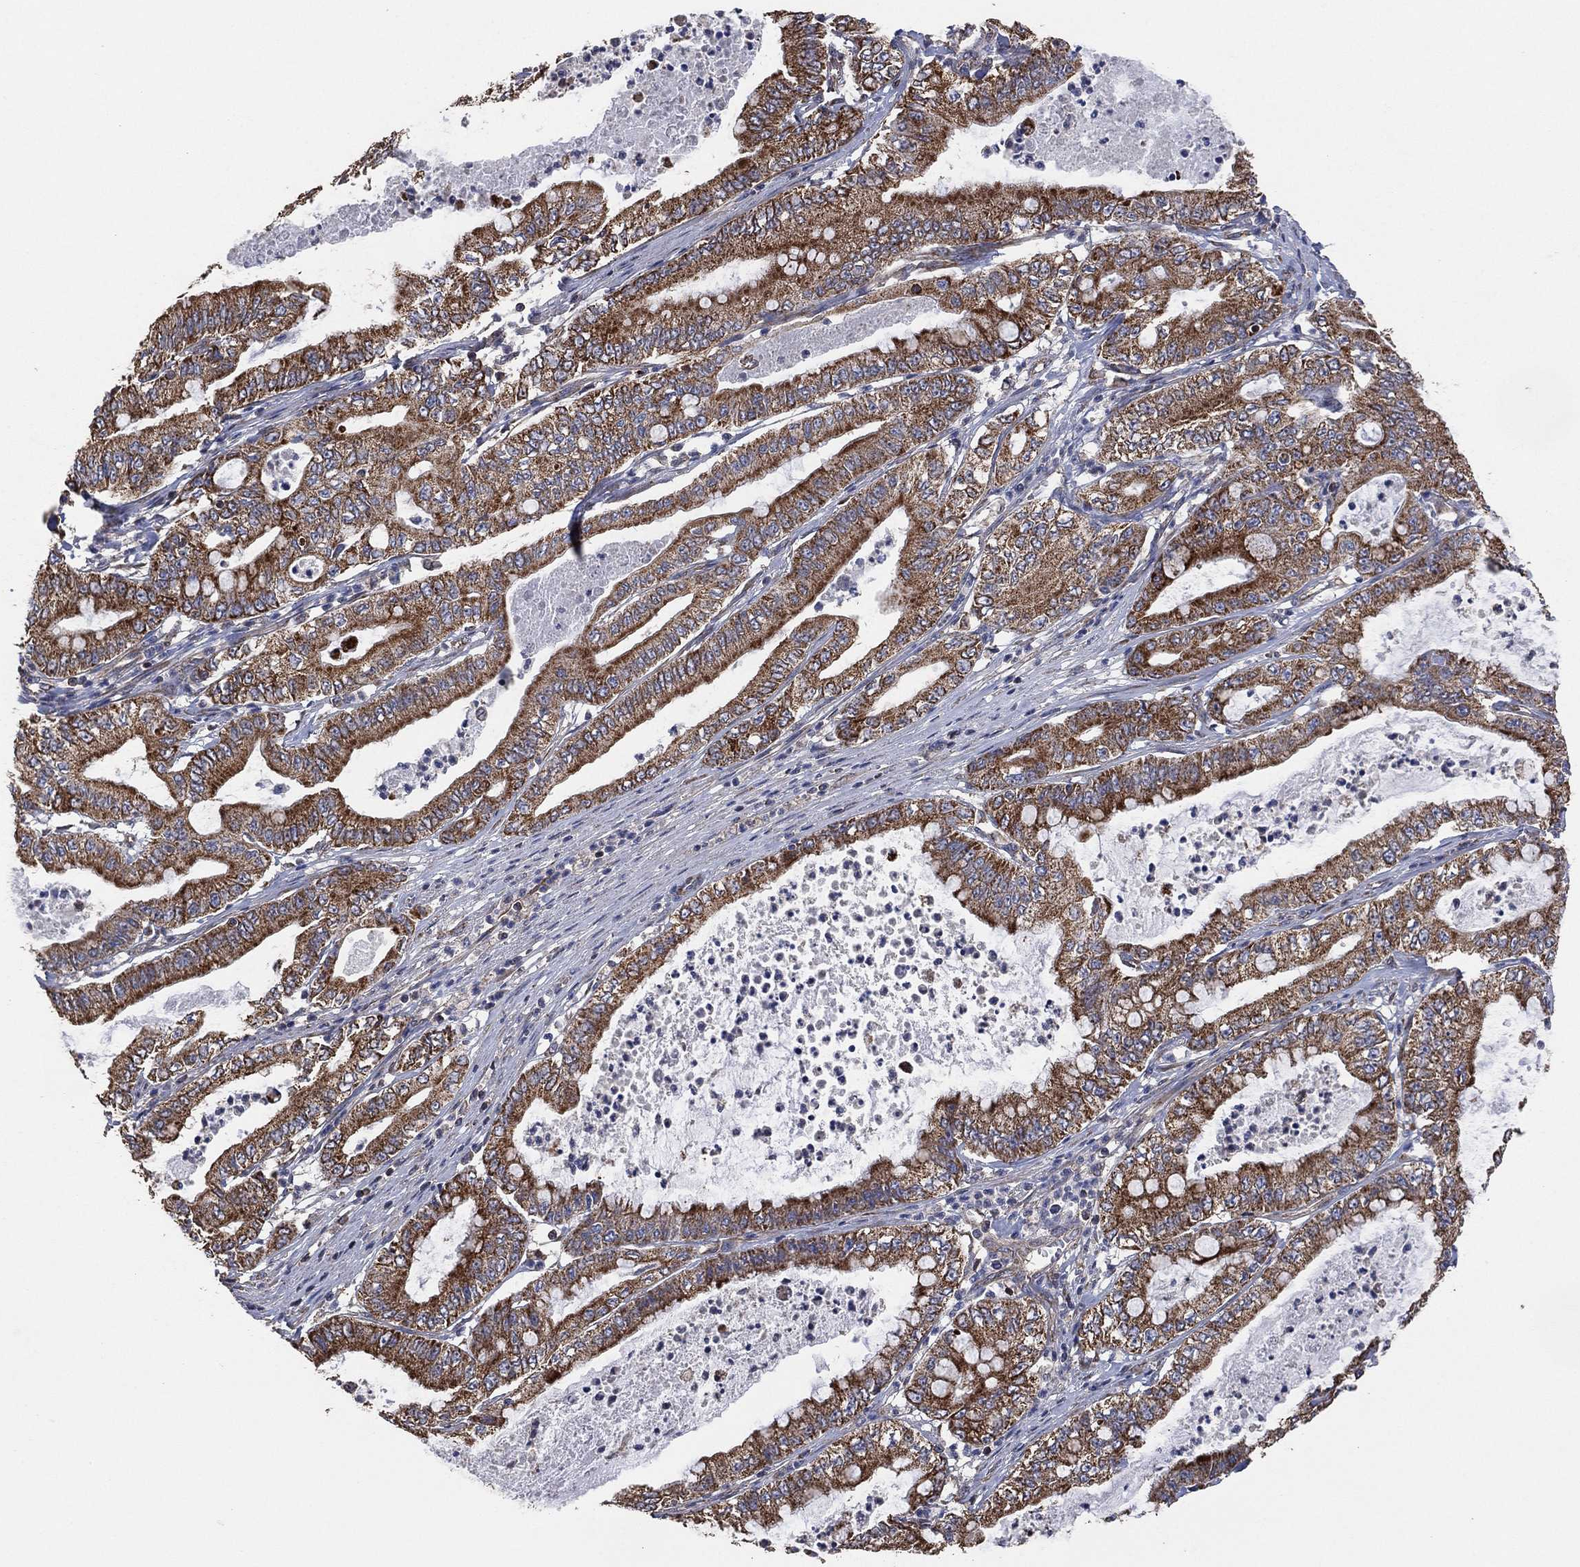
{"staining": {"intensity": "moderate", "quantity": ">75%", "location": "cytoplasmic/membranous"}, "tissue": "pancreatic cancer", "cell_type": "Tumor cells", "image_type": "cancer", "snomed": [{"axis": "morphology", "description": "Adenocarcinoma, NOS"}, {"axis": "topography", "description": "Pancreas"}], "caption": "Immunohistochemical staining of pancreatic adenocarcinoma shows medium levels of moderate cytoplasmic/membranous protein staining in about >75% of tumor cells. (IHC, brightfield microscopy, high magnification).", "gene": "LIMD1", "patient": {"sex": "male", "age": 71}}